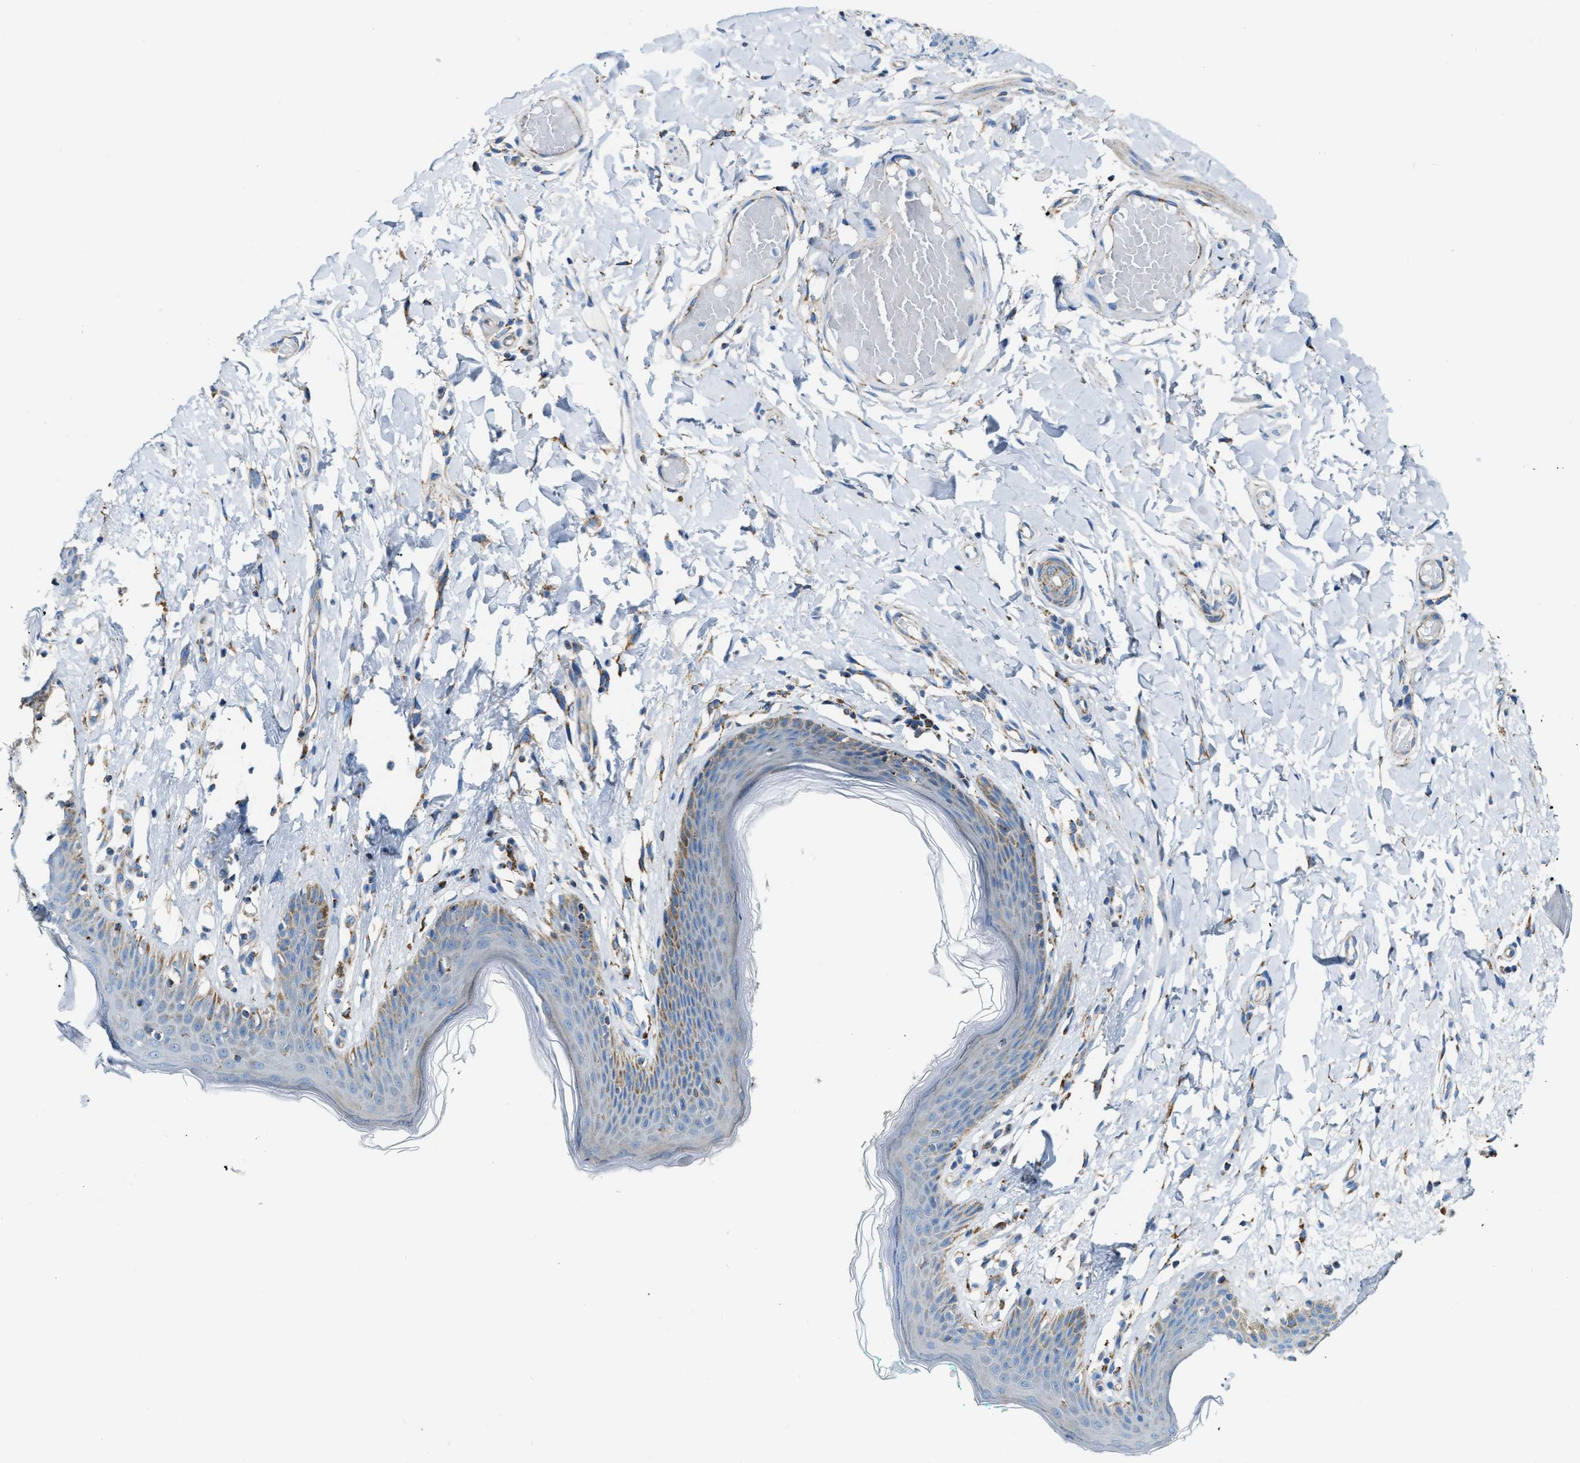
{"staining": {"intensity": "moderate", "quantity": "<25%", "location": "cytoplasmic/membranous"}, "tissue": "skin", "cell_type": "Epidermal cells", "image_type": "normal", "snomed": [{"axis": "morphology", "description": "Normal tissue, NOS"}, {"axis": "topography", "description": "Vulva"}], "caption": "Immunohistochemistry (IHC) photomicrograph of unremarkable skin stained for a protein (brown), which displays low levels of moderate cytoplasmic/membranous expression in approximately <25% of epidermal cells.", "gene": "JADE1", "patient": {"sex": "female", "age": 66}}